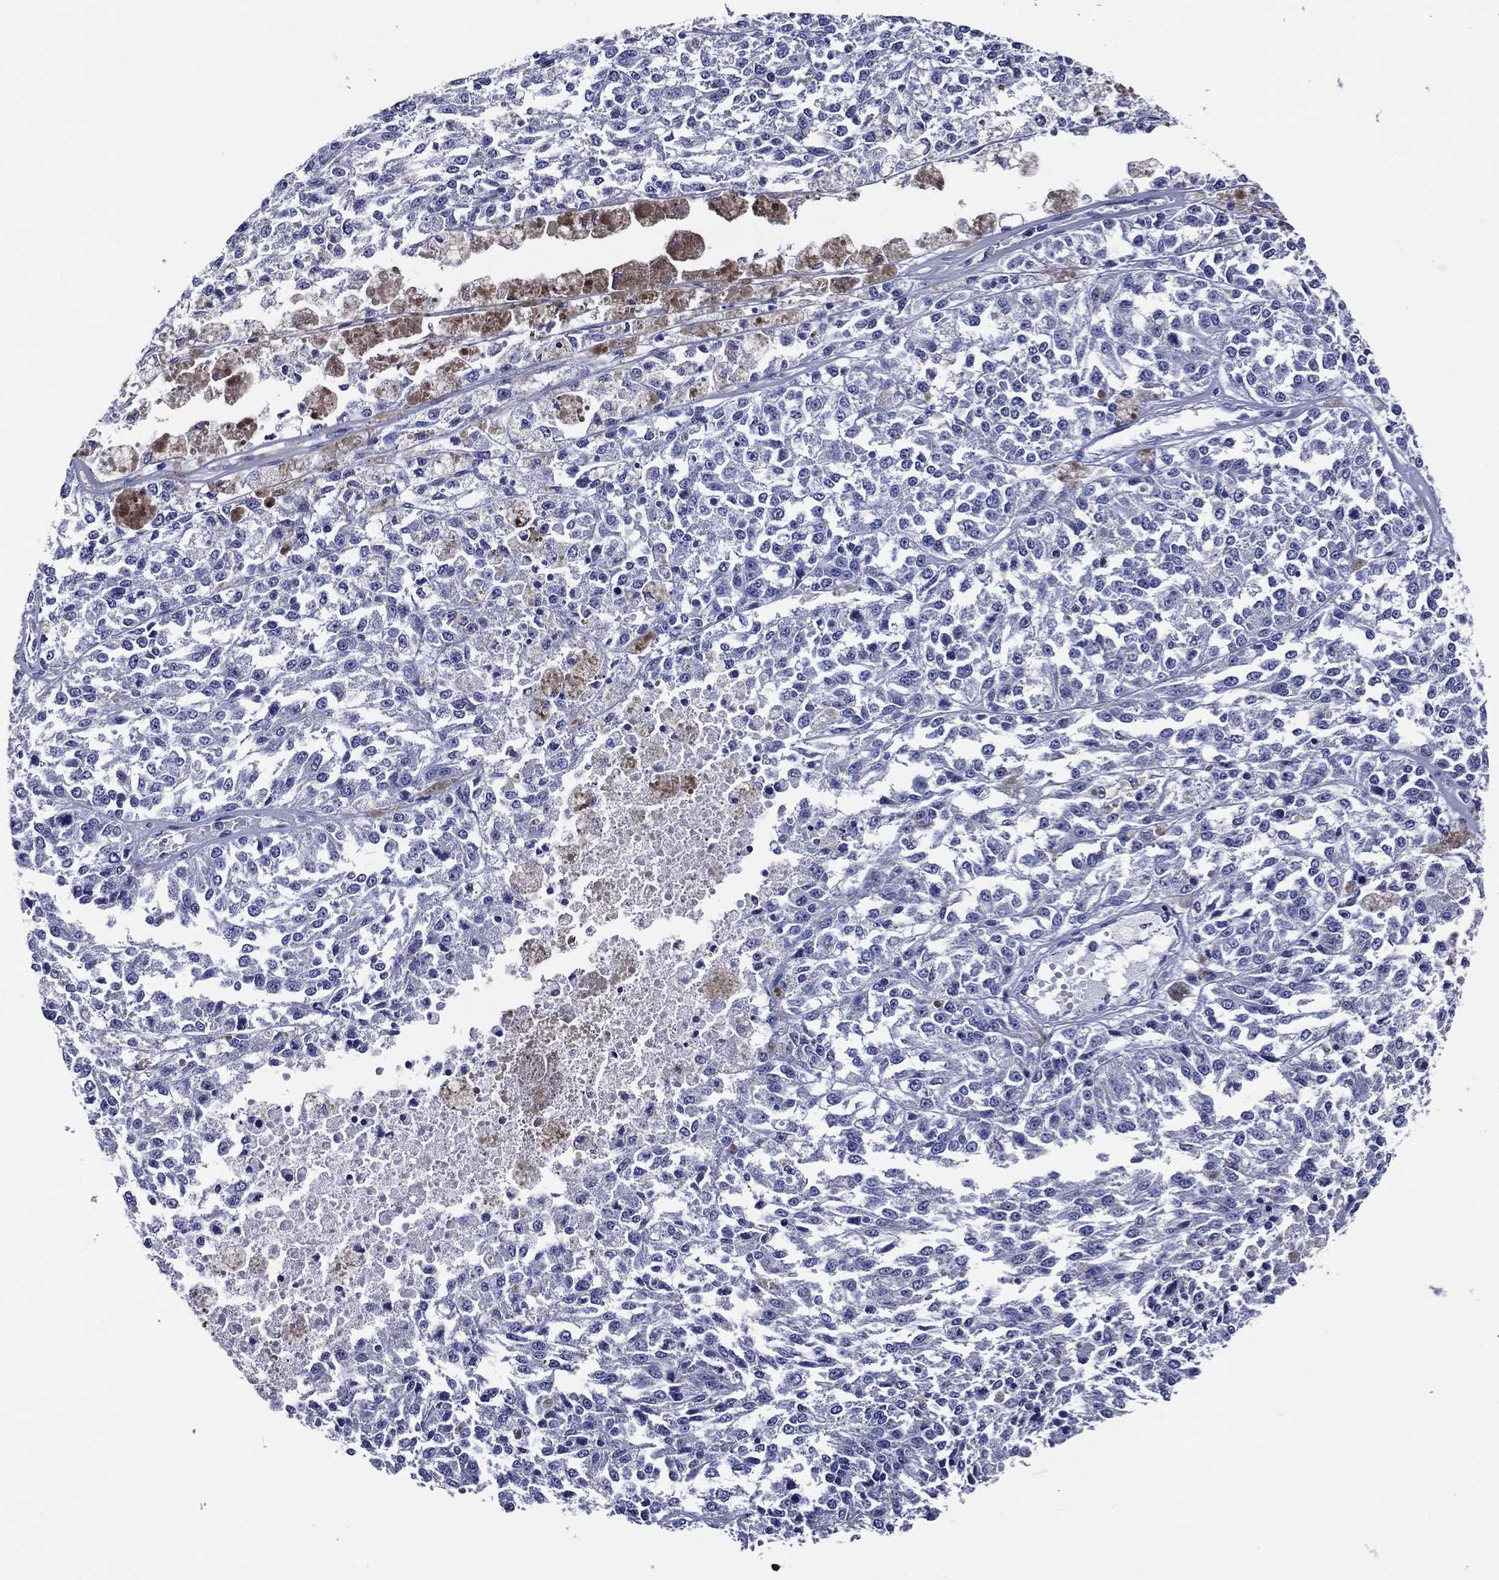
{"staining": {"intensity": "negative", "quantity": "none", "location": "none"}, "tissue": "melanoma", "cell_type": "Tumor cells", "image_type": "cancer", "snomed": [{"axis": "morphology", "description": "Malignant melanoma, Metastatic site"}, {"axis": "topography", "description": "Lymph node"}], "caption": "IHC histopathology image of human melanoma stained for a protein (brown), which exhibits no expression in tumor cells.", "gene": "ACE2", "patient": {"sex": "female", "age": 64}}